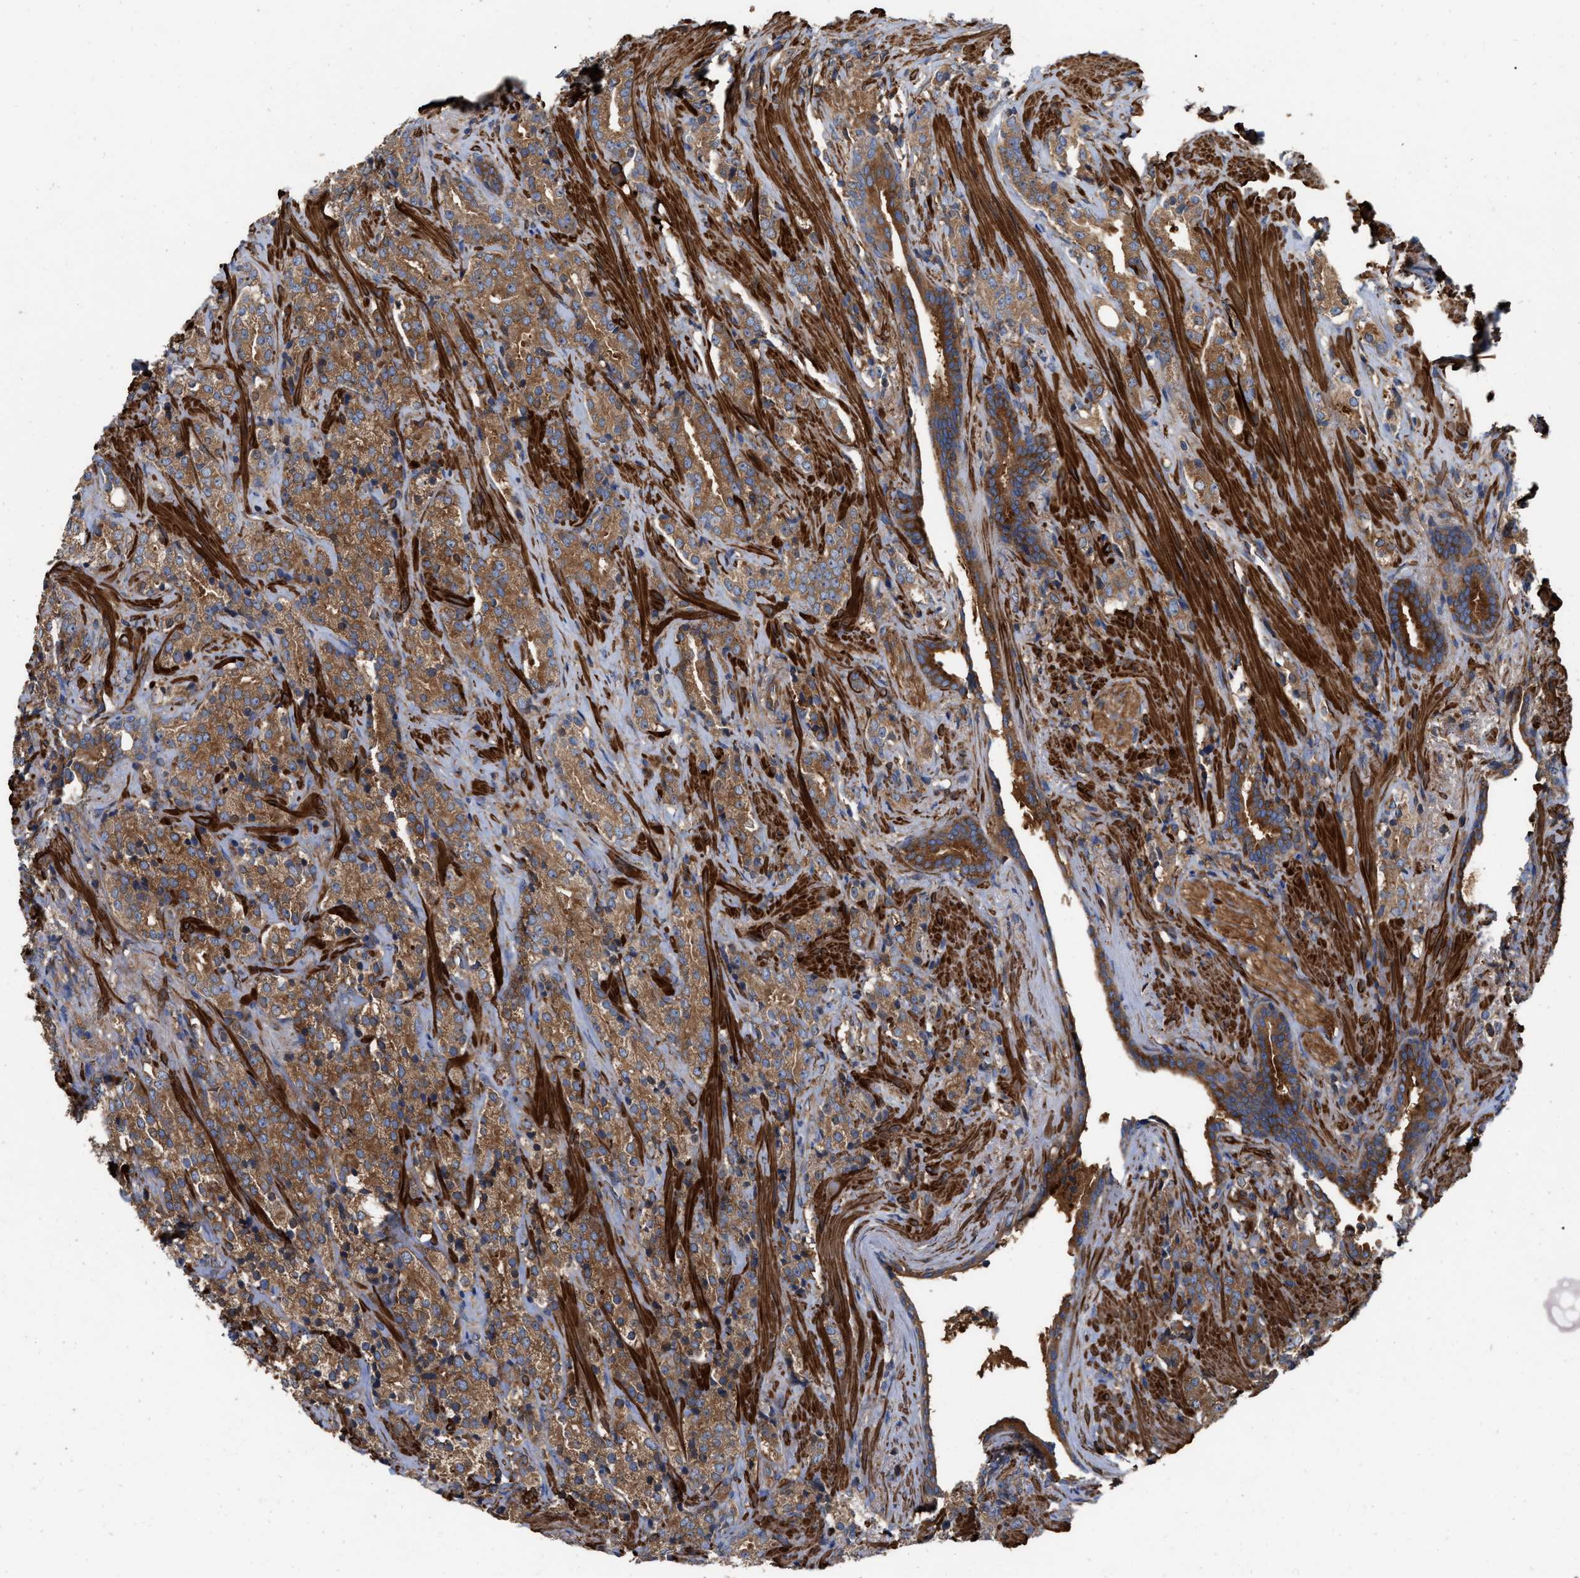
{"staining": {"intensity": "moderate", "quantity": ">75%", "location": "cytoplasmic/membranous"}, "tissue": "prostate cancer", "cell_type": "Tumor cells", "image_type": "cancer", "snomed": [{"axis": "morphology", "description": "Adenocarcinoma, High grade"}, {"axis": "topography", "description": "Prostate"}], "caption": "IHC micrograph of neoplastic tissue: human prostate cancer (adenocarcinoma (high-grade)) stained using IHC displays medium levels of moderate protein expression localized specifically in the cytoplasmic/membranous of tumor cells, appearing as a cytoplasmic/membranous brown color.", "gene": "RABEP1", "patient": {"sex": "male", "age": 71}}